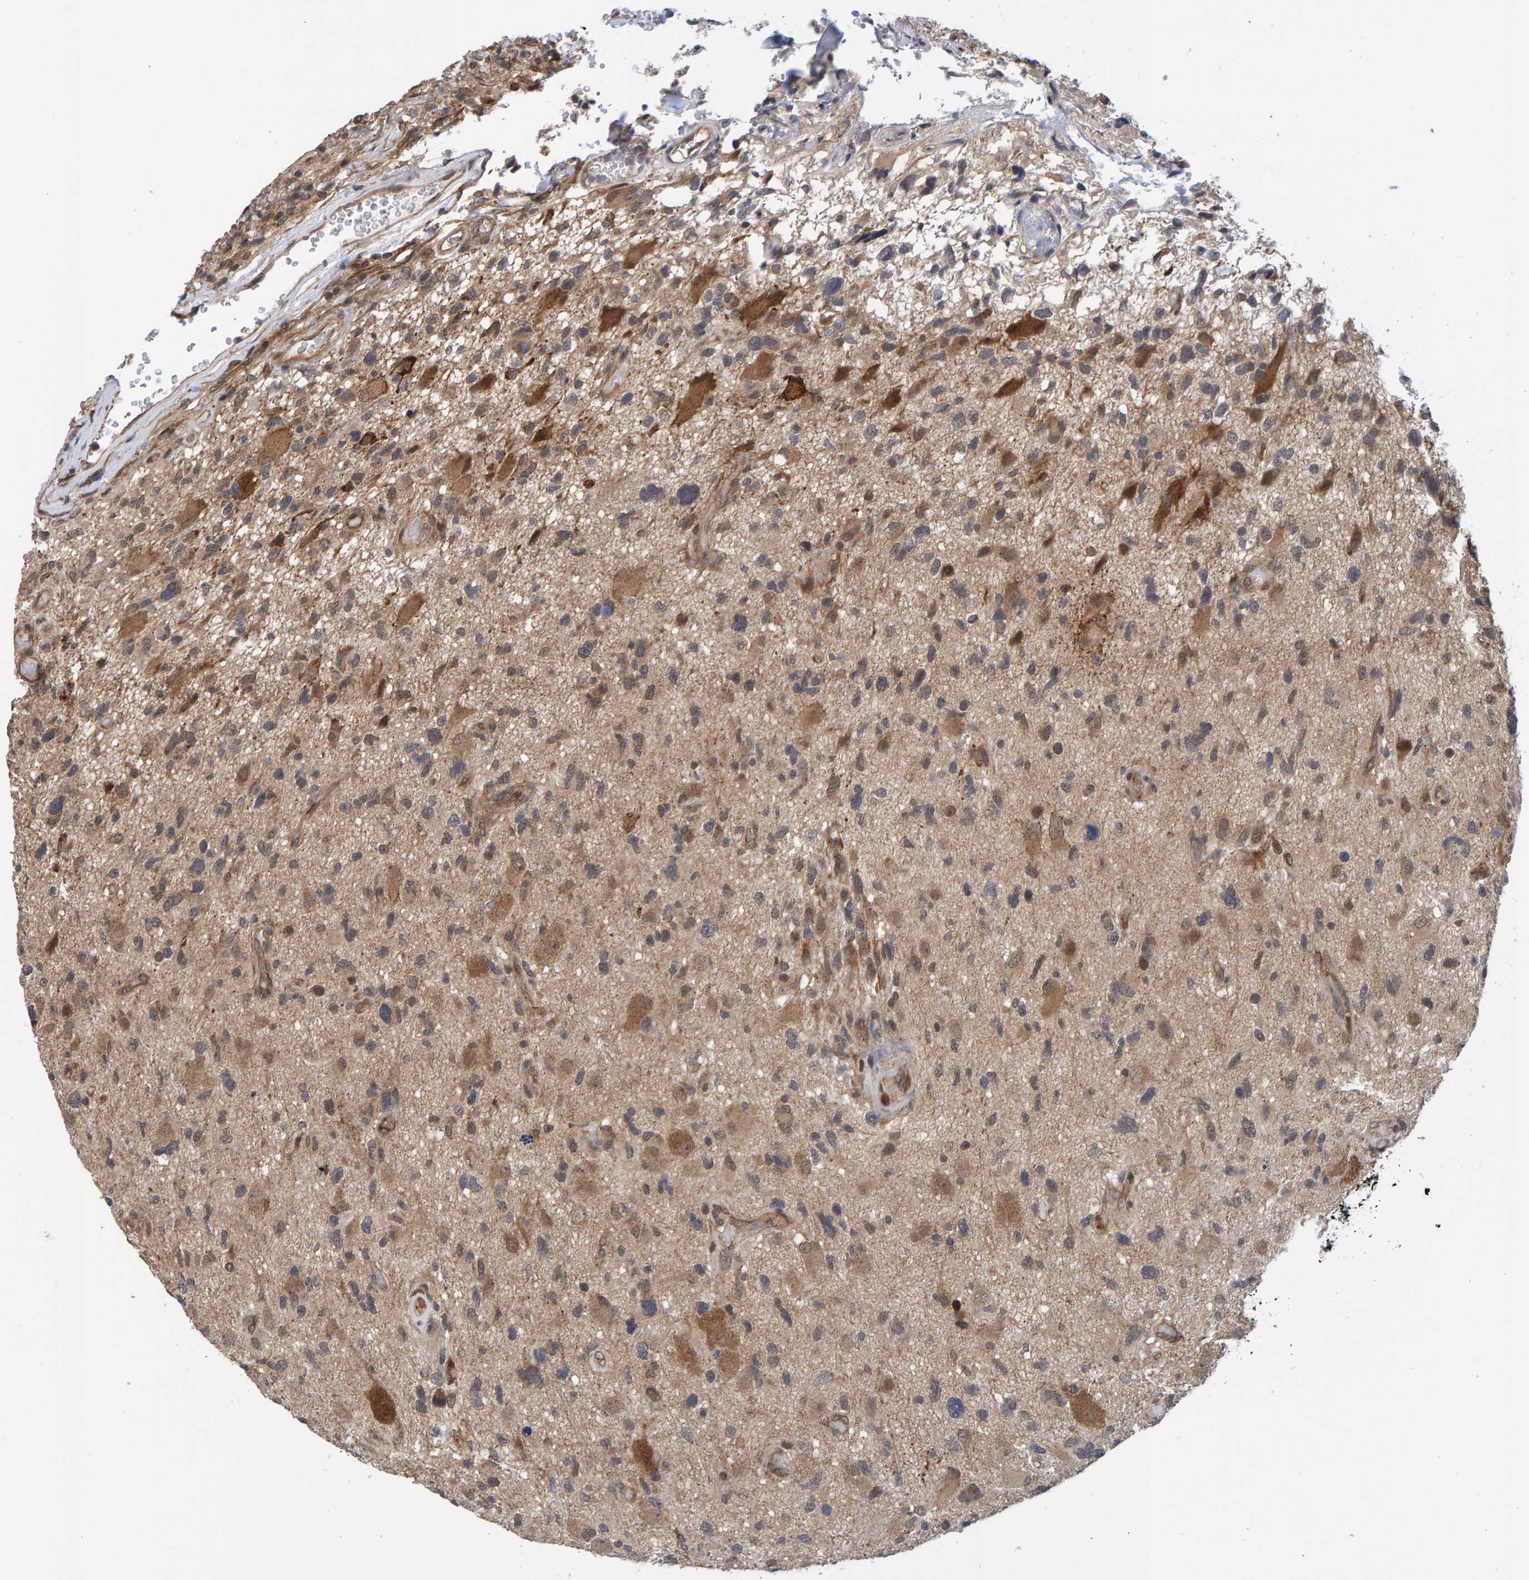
{"staining": {"intensity": "moderate", "quantity": ">75%", "location": "cytoplasmic/membranous"}, "tissue": "glioma", "cell_type": "Tumor cells", "image_type": "cancer", "snomed": [{"axis": "morphology", "description": "Glioma, malignant, High grade"}, {"axis": "topography", "description": "Brain"}], "caption": "Glioma stained for a protein (brown) exhibits moderate cytoplasmic/membranous positive expression in about >75% of tumor cells.", "gene": "SCRN2", "patient": {"sex": "male", "age": 33}}